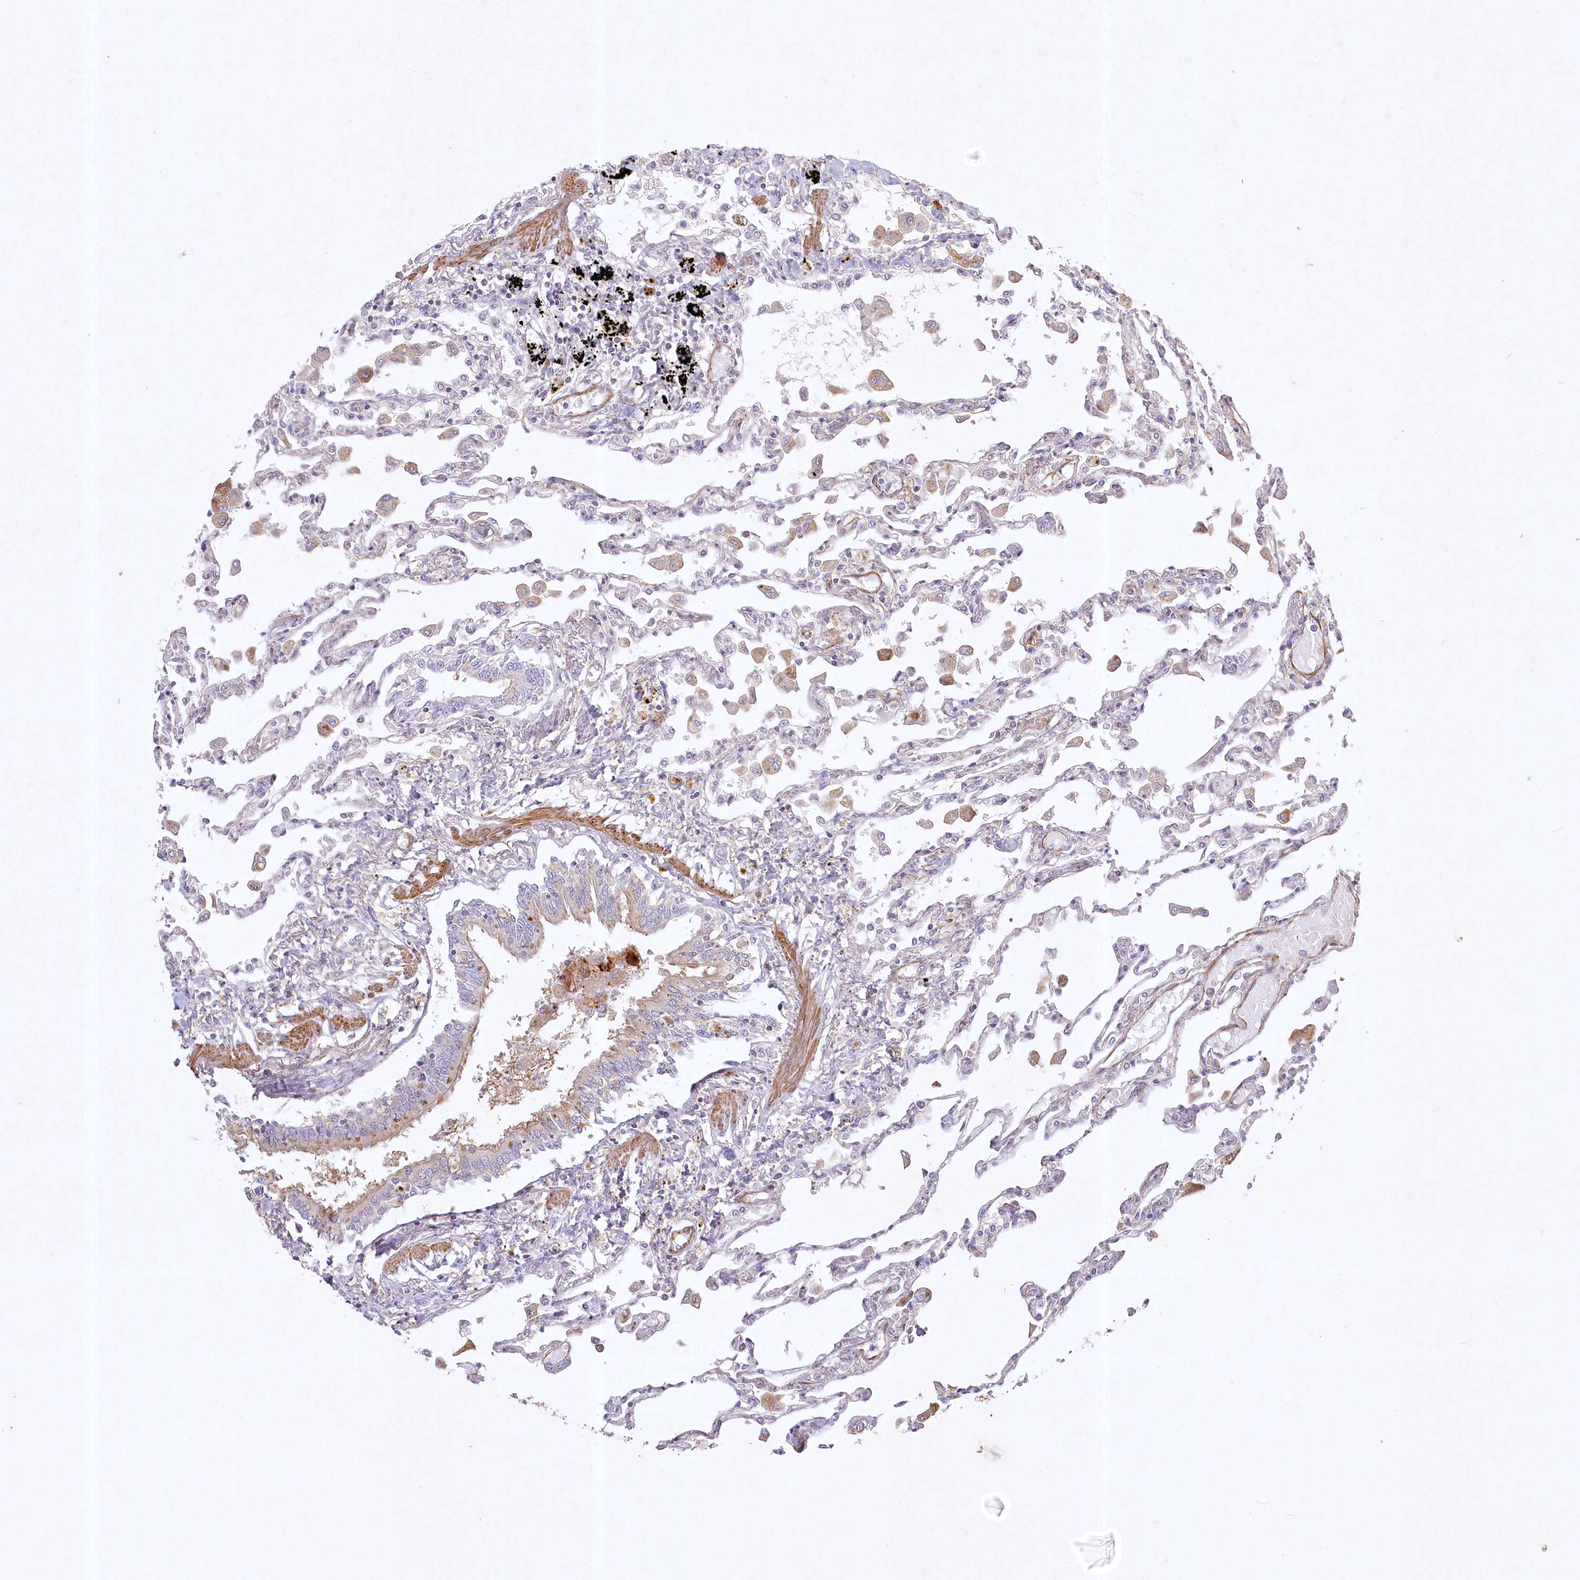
{"staining": {"intensity": "negative", "quantity": "none", "location": "none"}, "tissue": "lung", "cell_type": "Alveolar cells", "image_type": "normal", "snomed": [{"axis": "morphology", "description": "Normal tissue, NOS"}, {"axis": "topography", "description": "Bronchus"}, {"axis": "topography", "description": "Lung"}], "caption": "This is an immunohistochemistry (IHC) micrograph of benign human lung. There is no positivity in alveolar cells.", "gene": "INPP4B", "patient": {"sex": "female", "age": 49}}